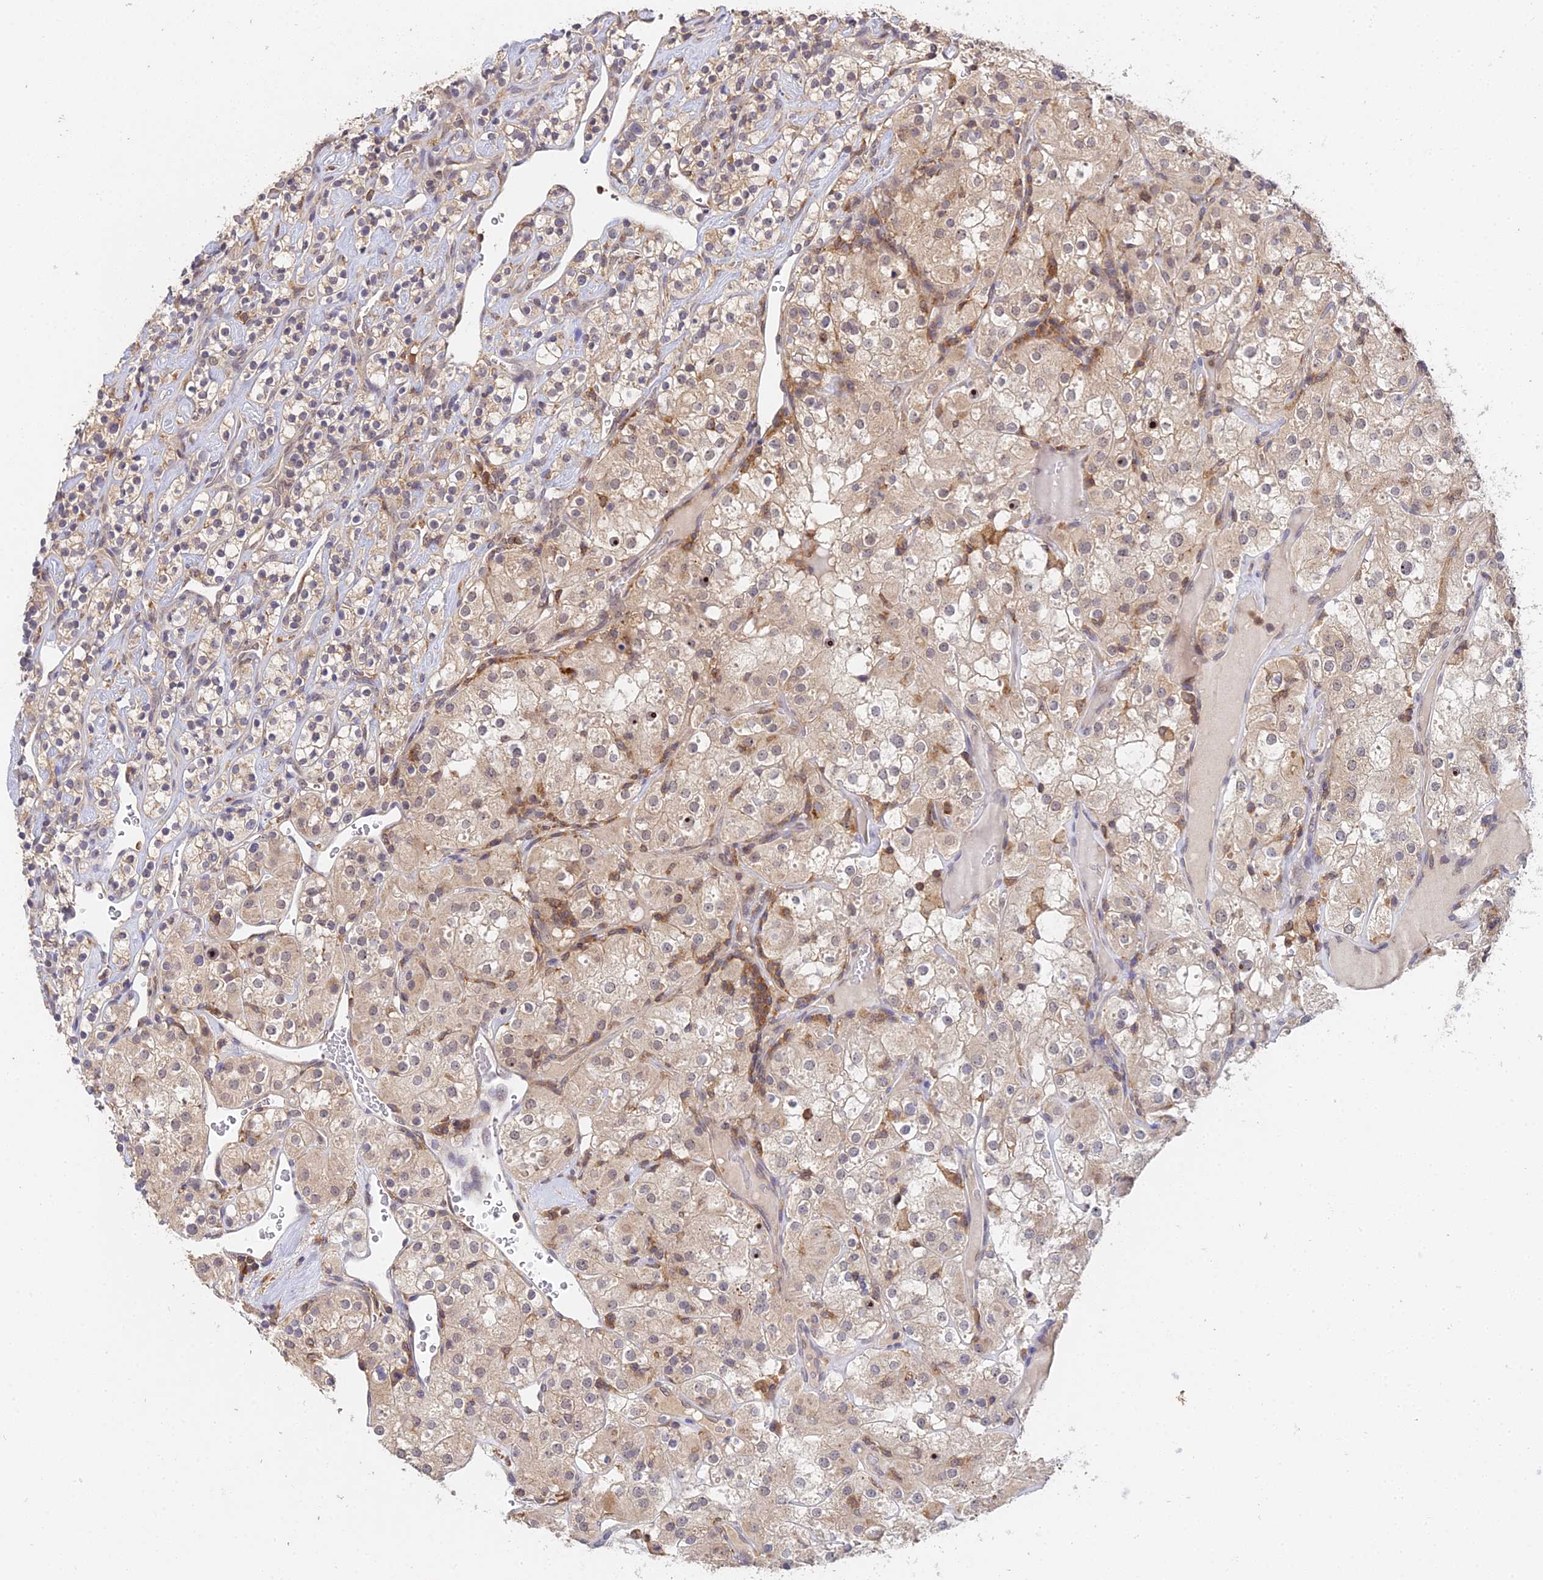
{"staining": {"intensity": "weak", "quantity": ">75%", "location": "cytoplasmic/membranous"}, "tissue": "renal cancer", "cell_type": "Tumor cells", "image_type": "cancer", "snomed": [{"axis": "morphology", "description": "Adenocarcinoma, NOS"}, {"axis": "topography", "description": "Kidney"}], "caption": "A histopathology image of human adenocarcinoma (renal) stained for a protein reveals weak cytoplasmic/membranous brown staining in tumor cells. (DAB IHC with brightfield microscopy, high magnification).", "gene": "TPRX1", "patient": {"sex": "male", "age": 77}}